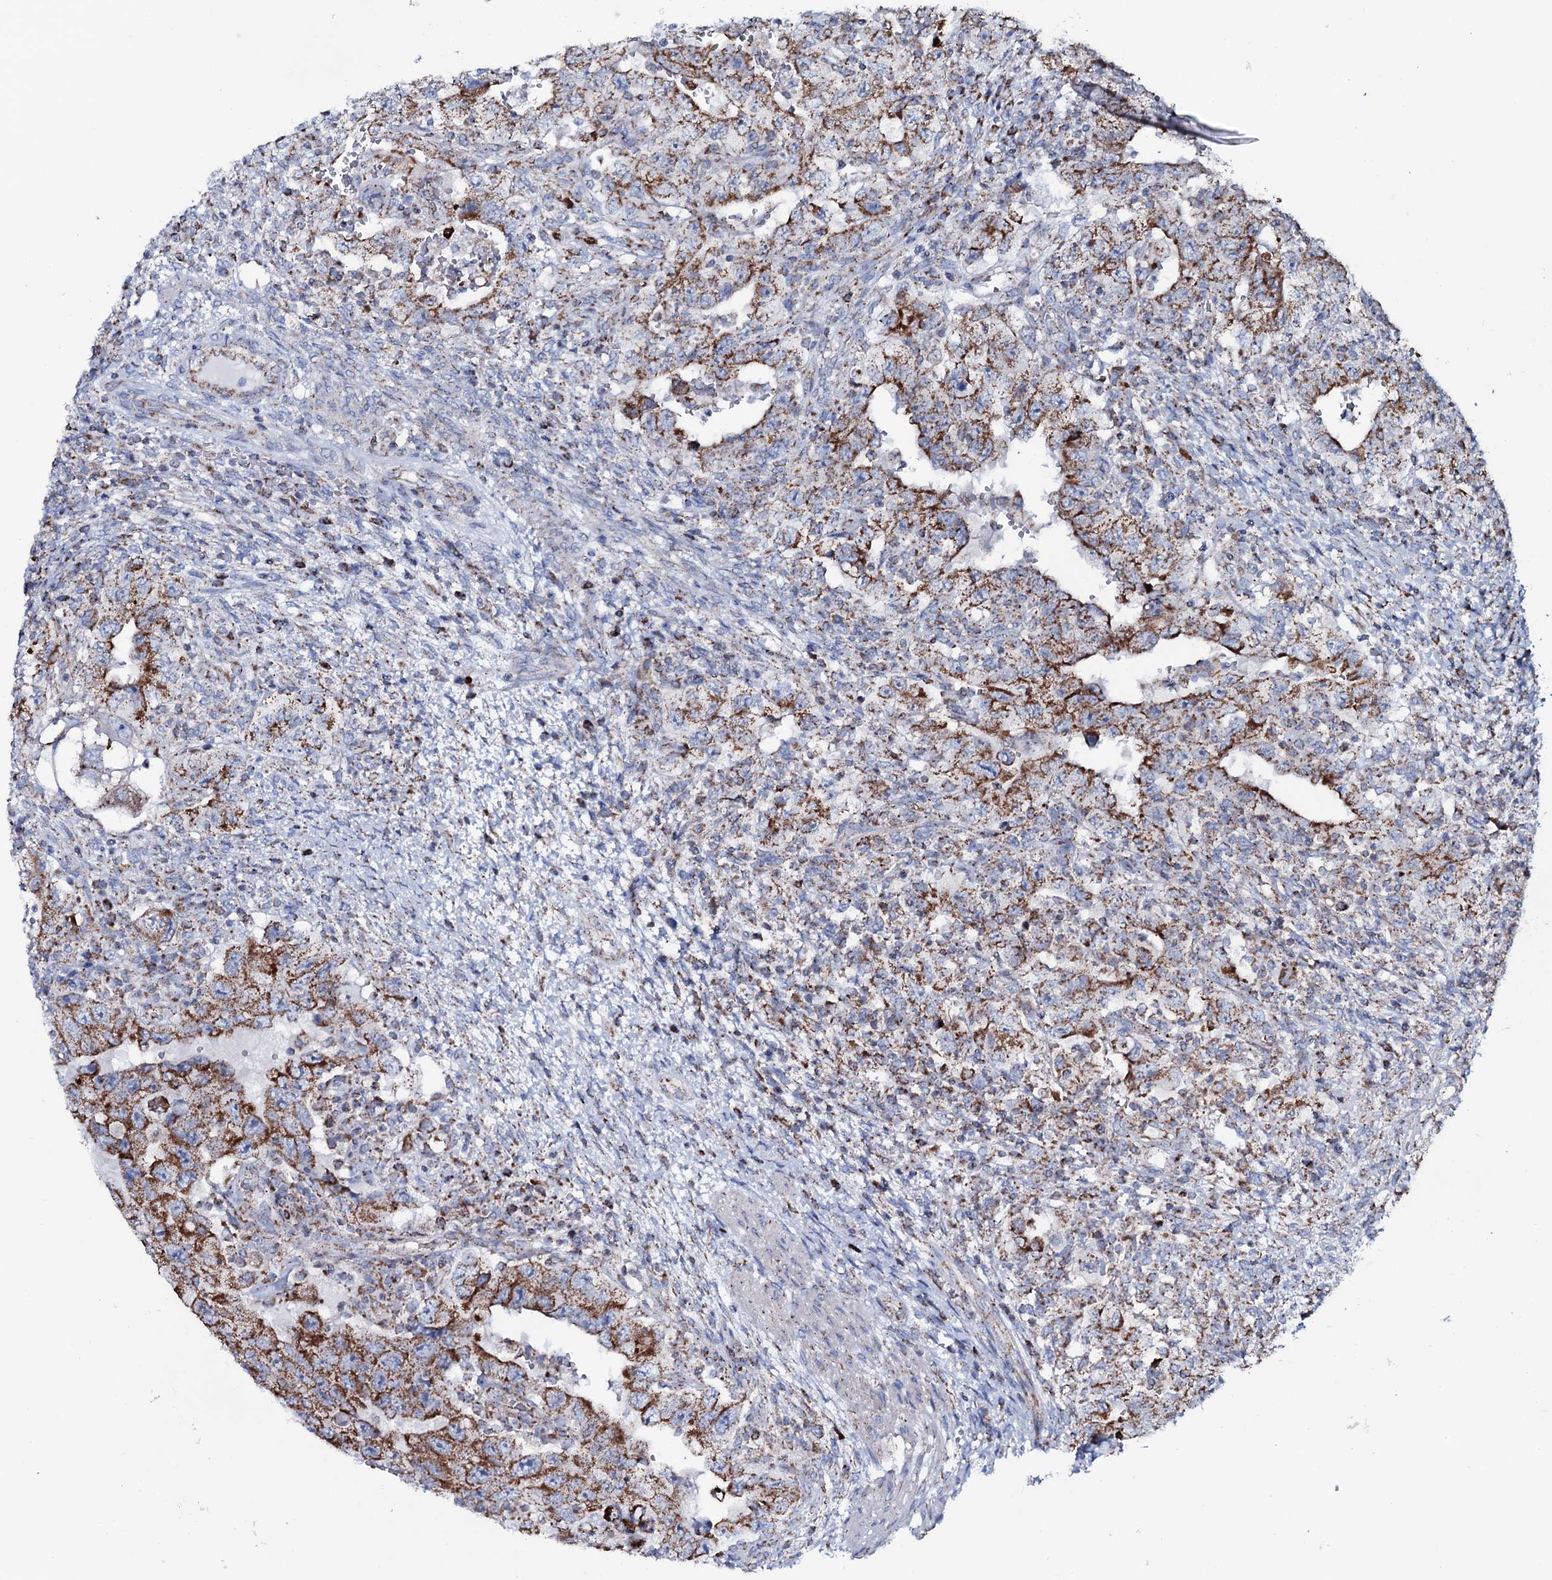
{"staining": {"intensity": "strong", "quantity": ">75%", "location": "cytoplasmic/membranous"}, "tissue": "testis cancer", "cell_type": "Tumor cells", "image_type": "cancer", "snomed": [{"axis": "morphology", "description": "Carcinoma, Embryonal, NOS"}, {"axis": "topography", "description": "Testis"}], "caption": "Testis embryonal carcinoma stained with DAB (3,3'-diaminobenzidine) IHC exhibits high levels of strong cytoplasmic/membranous expression in approximately >75% of tumor cells.", "gene": "MRPS35", "patient": {"sex": "male", "age": 26}}